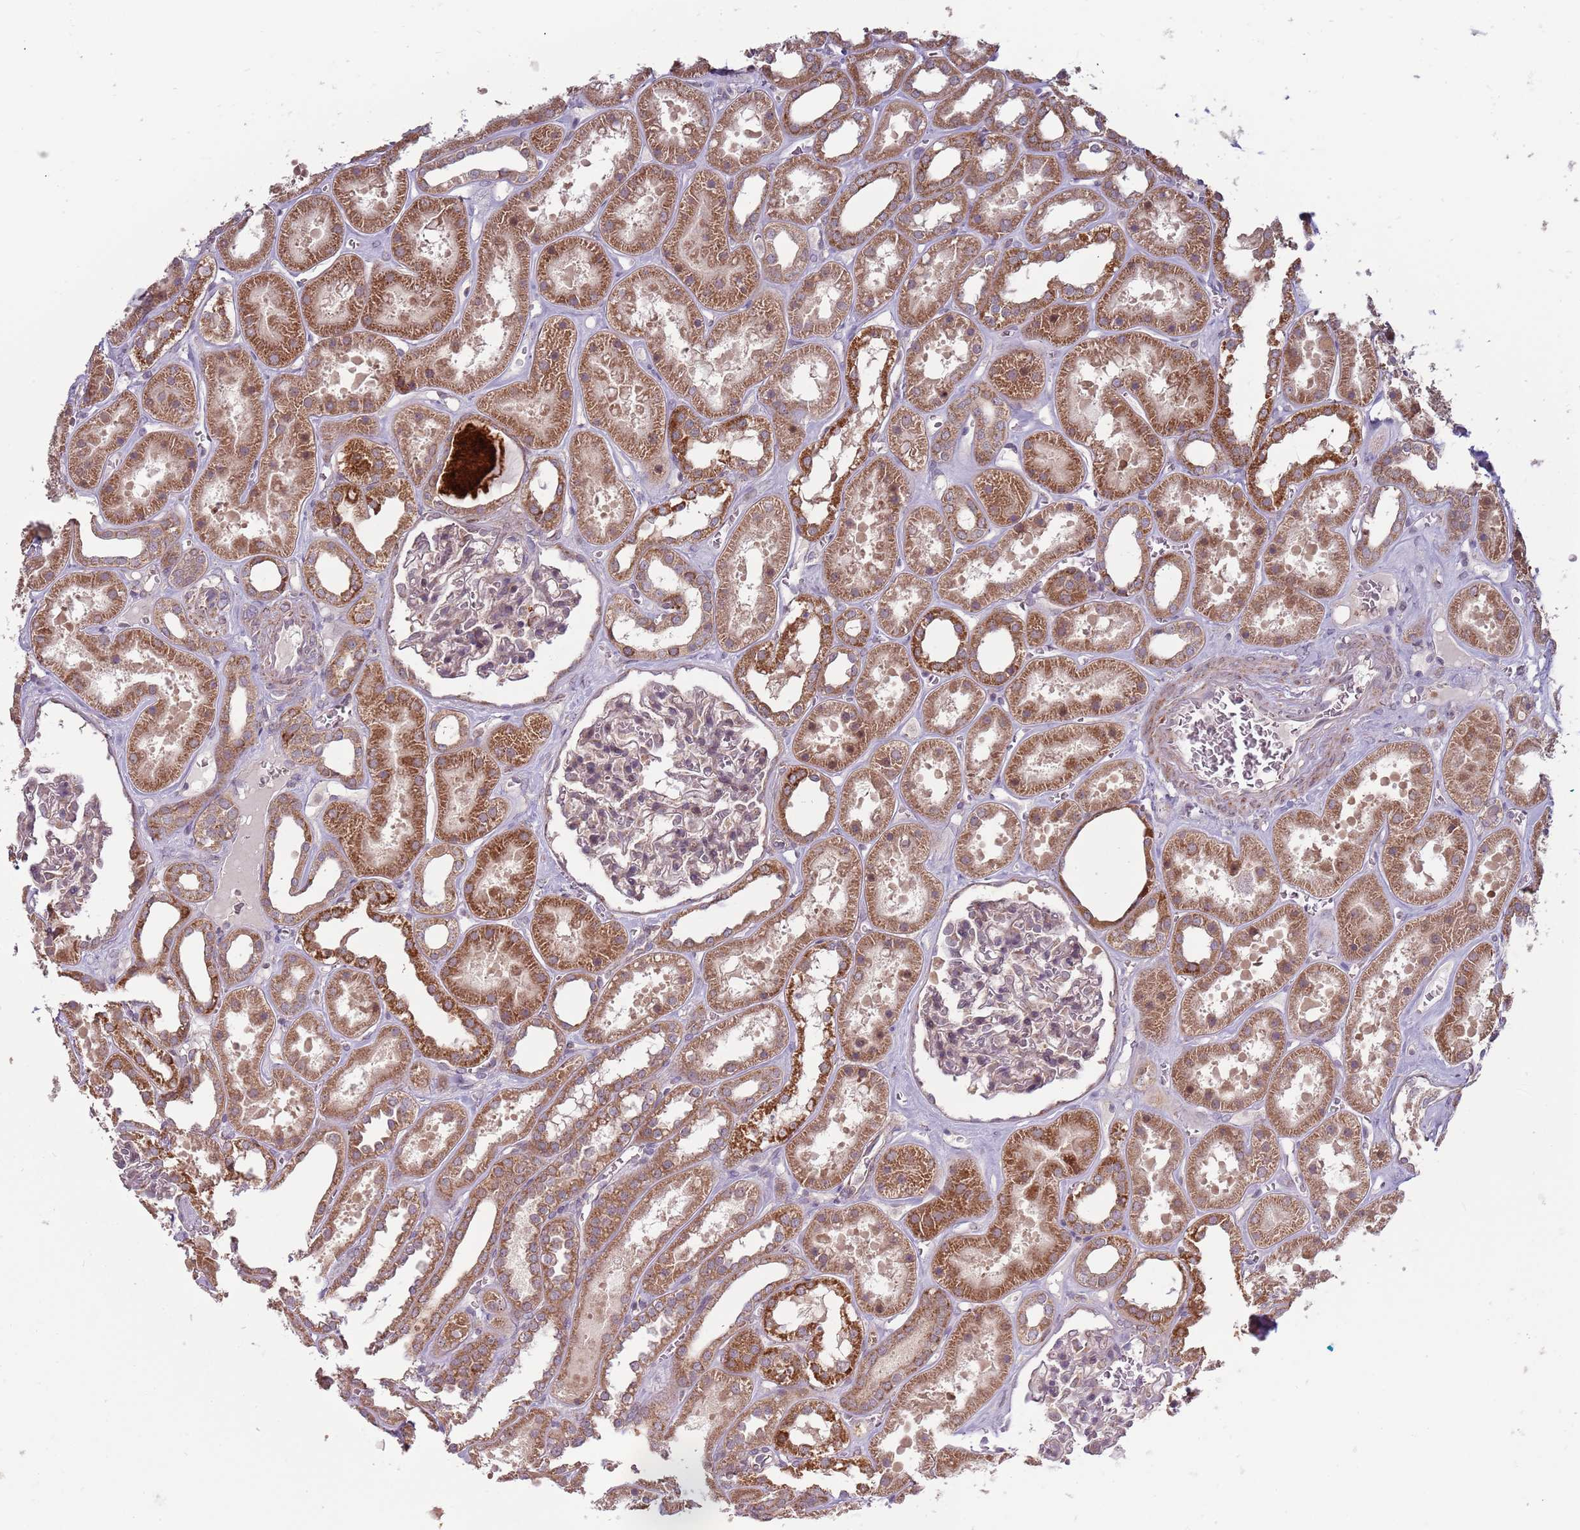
{"staining": {"intensity": "weak", "quantity": "25%-75%", "location": "cytoplasmic/membranous"}, "tissue": "kidney", "cell_type": "Cells in glomeruli", "image_type": "normal", "snomed": [{"axis": "morphology", "description": "Normal tissue, NOS"}, {"axis": "topography", "description": "Kidney"}], "caption": "This is a photomicrograph of immunohistochemistry (IHC) staining of unremarkable kidney, which shows weak staining in the cytoplasmic/membranous of cells in glomeruli.", "gene": "RNF181", "patient": {"sex": "female", "age": 41}}